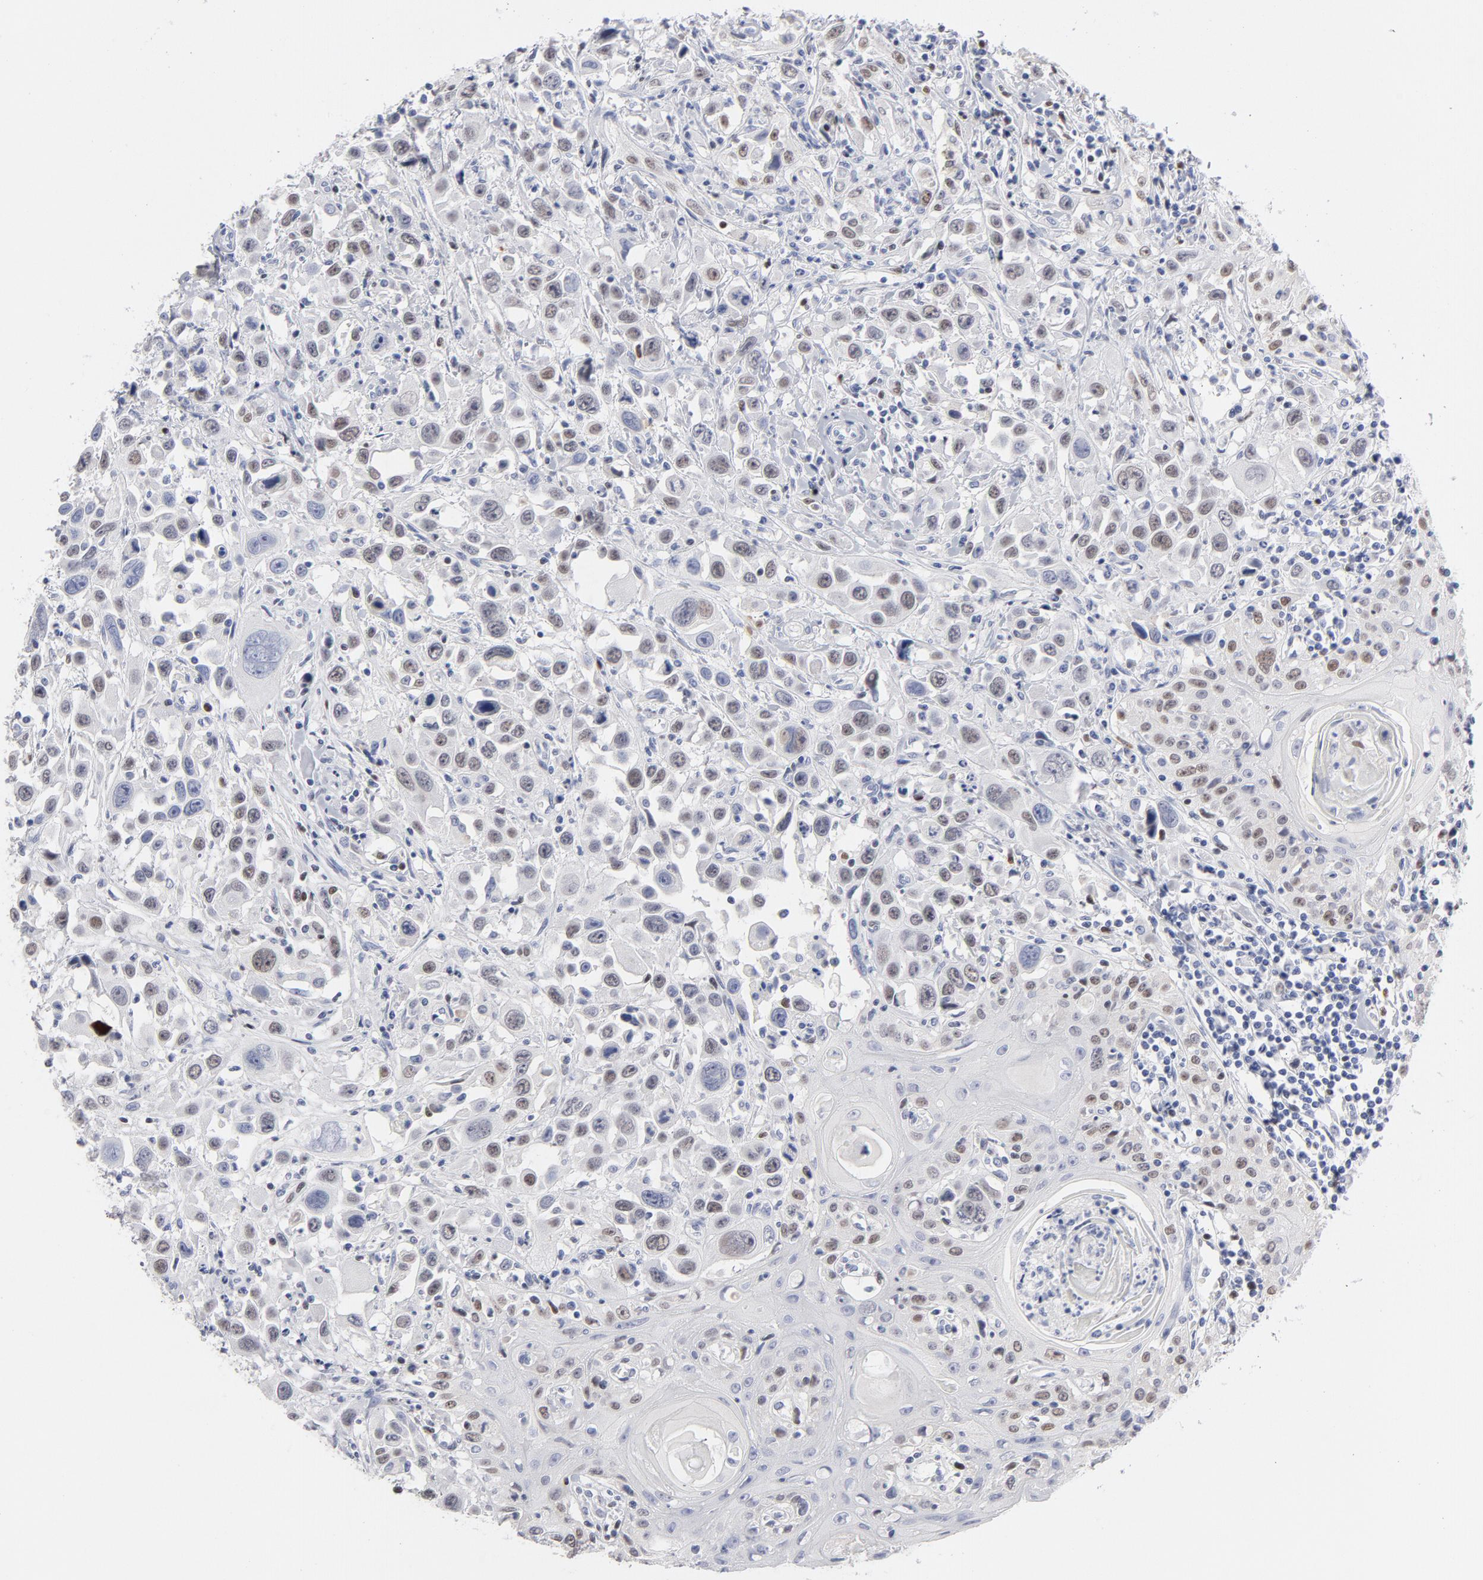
{"staining": {"intensity": "moderate", "quantity": "25%-75%", "location": "nuclear"}, "tissue": "head and neck cancer", "cell_type": "Tumor cells", "image_type": "cancer", "snomed": [{"axis": "morphology", "description": "Squamous cell carcinoma, NOS"}, {"axis": "topography", "description": "Oral tissue"}, {"axis": "topography", "description": "Head-Neck"}], "caption": "A histopathology image showing moderate nuclear positivity in approximately 25%-75% of tumor cells in head and neck squamous cell carcinoma, as visualized by brown immunohistochemical staining.", "gene": "MCM7", "patient": {"sex": "female", "age": 76}}